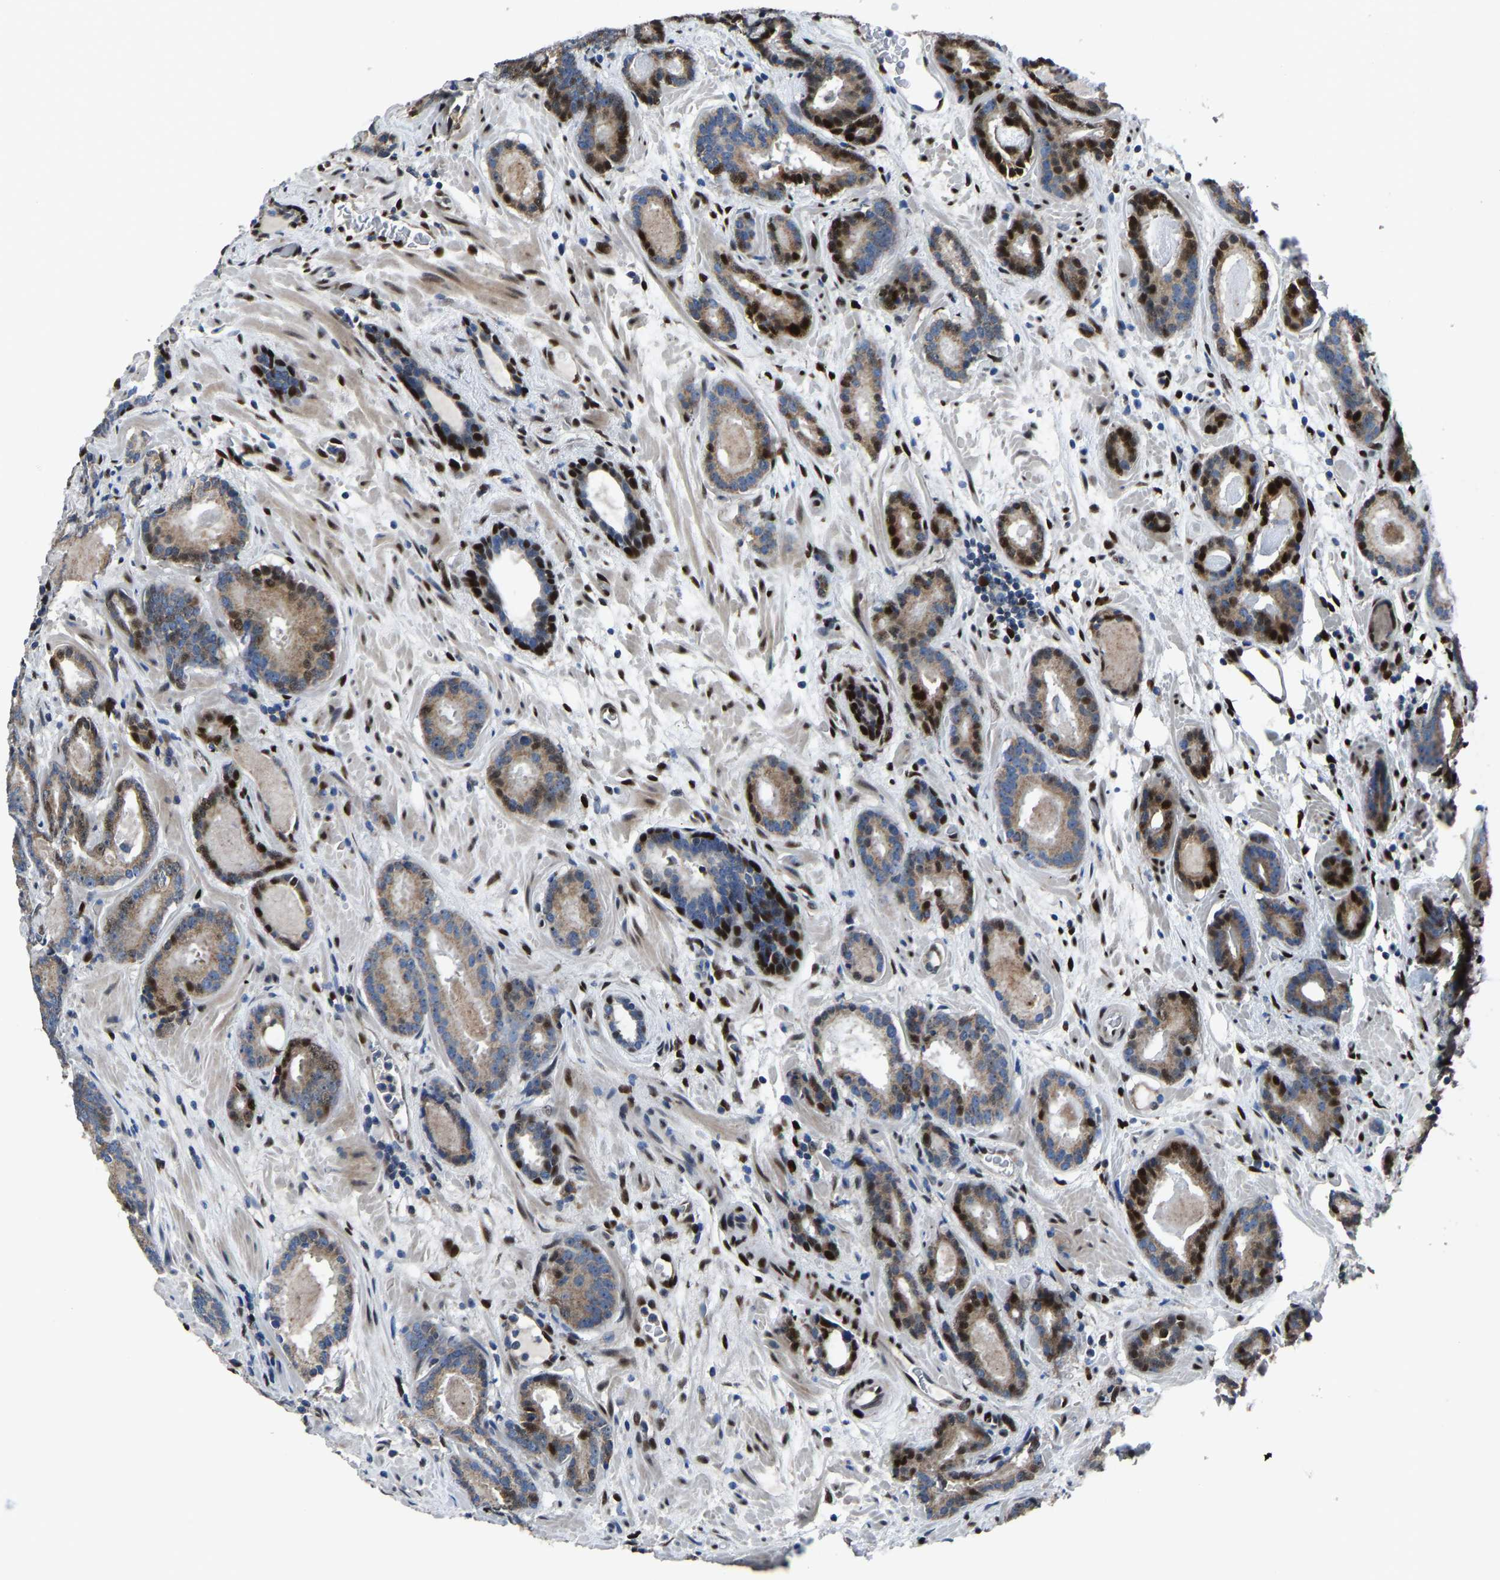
{"staining": {"intensity": "strong", "quantity": "25%-75%", "location": "nuclear"}, "tissue": "prostate cancer", "cell_type": "Tumor cells", "image_type": "cancer", "snomed": [{"axis": "morphology", "description": "Adenocarcinoma, Low grade"}, {"axis": "topography", "description": "Prostate"}], "caption": "The image demonstrates a brown stain indicating the presence of a protein in the nuclear of tumor cells in adenocarcinoma (low-grade) (prostate). The protein is shown in brown color, while the nuclei are stained blue.", "gene": "EGR1", "patient": {"sex": "male", "age": 69}}